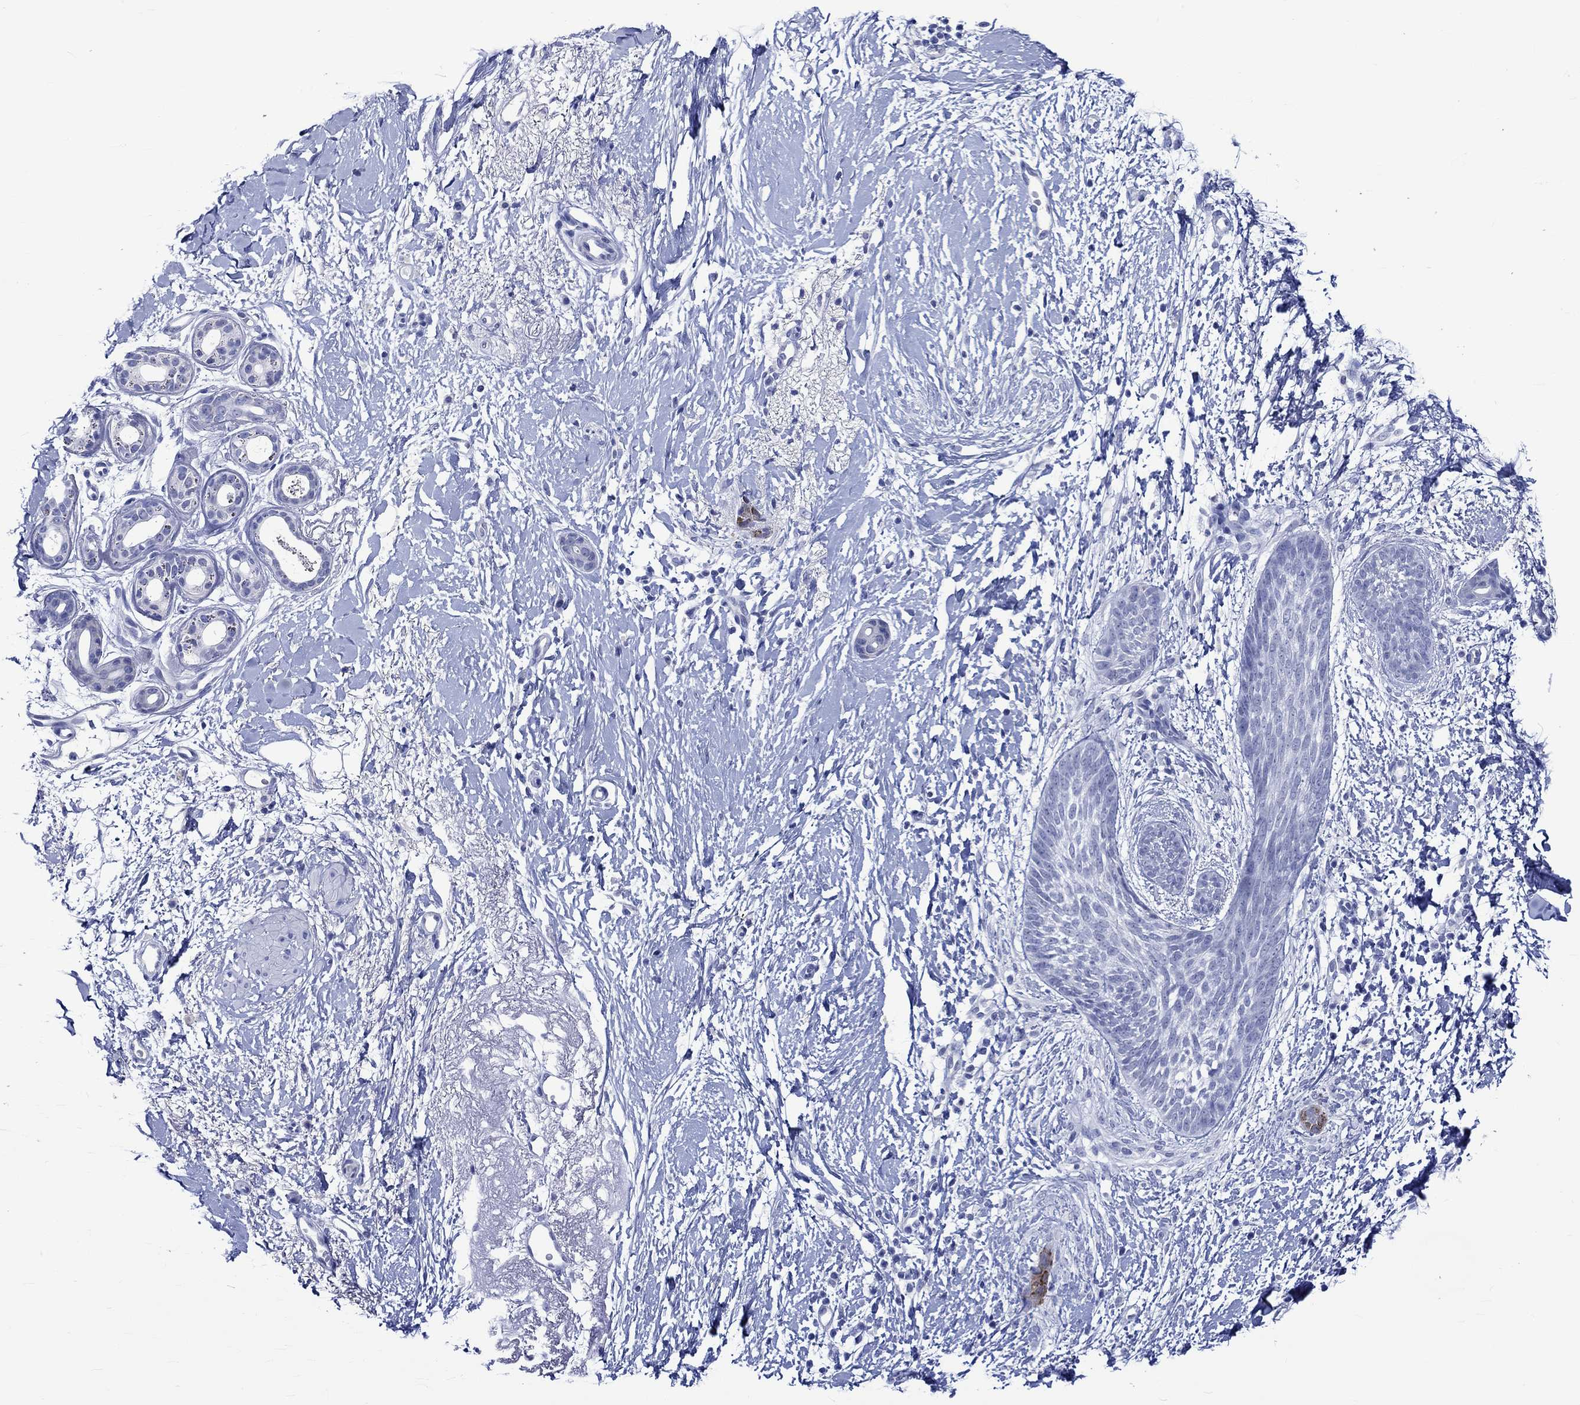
{"staining": {"intensity": "negative", "quantity": "none", "location": "none"}, "tissue": "skin cancer", "cell_type": "Tumor cells", "image_type": "cancer", "snomed": [{"axis": "morphology", "description": "Normal tissue, NOS"}, {"axis": "morphology", "description": "Basal cell carcinoma"}, {"axis": "topography", "description": "Skin"}], "caption": "Skin cancer (basal cell carcinoma) stained for a protein using immunohistochemistry demonstrates no staining tumor cells.", "gene": "KLHL33", "patient": {"sex": "male", "age": 84}}